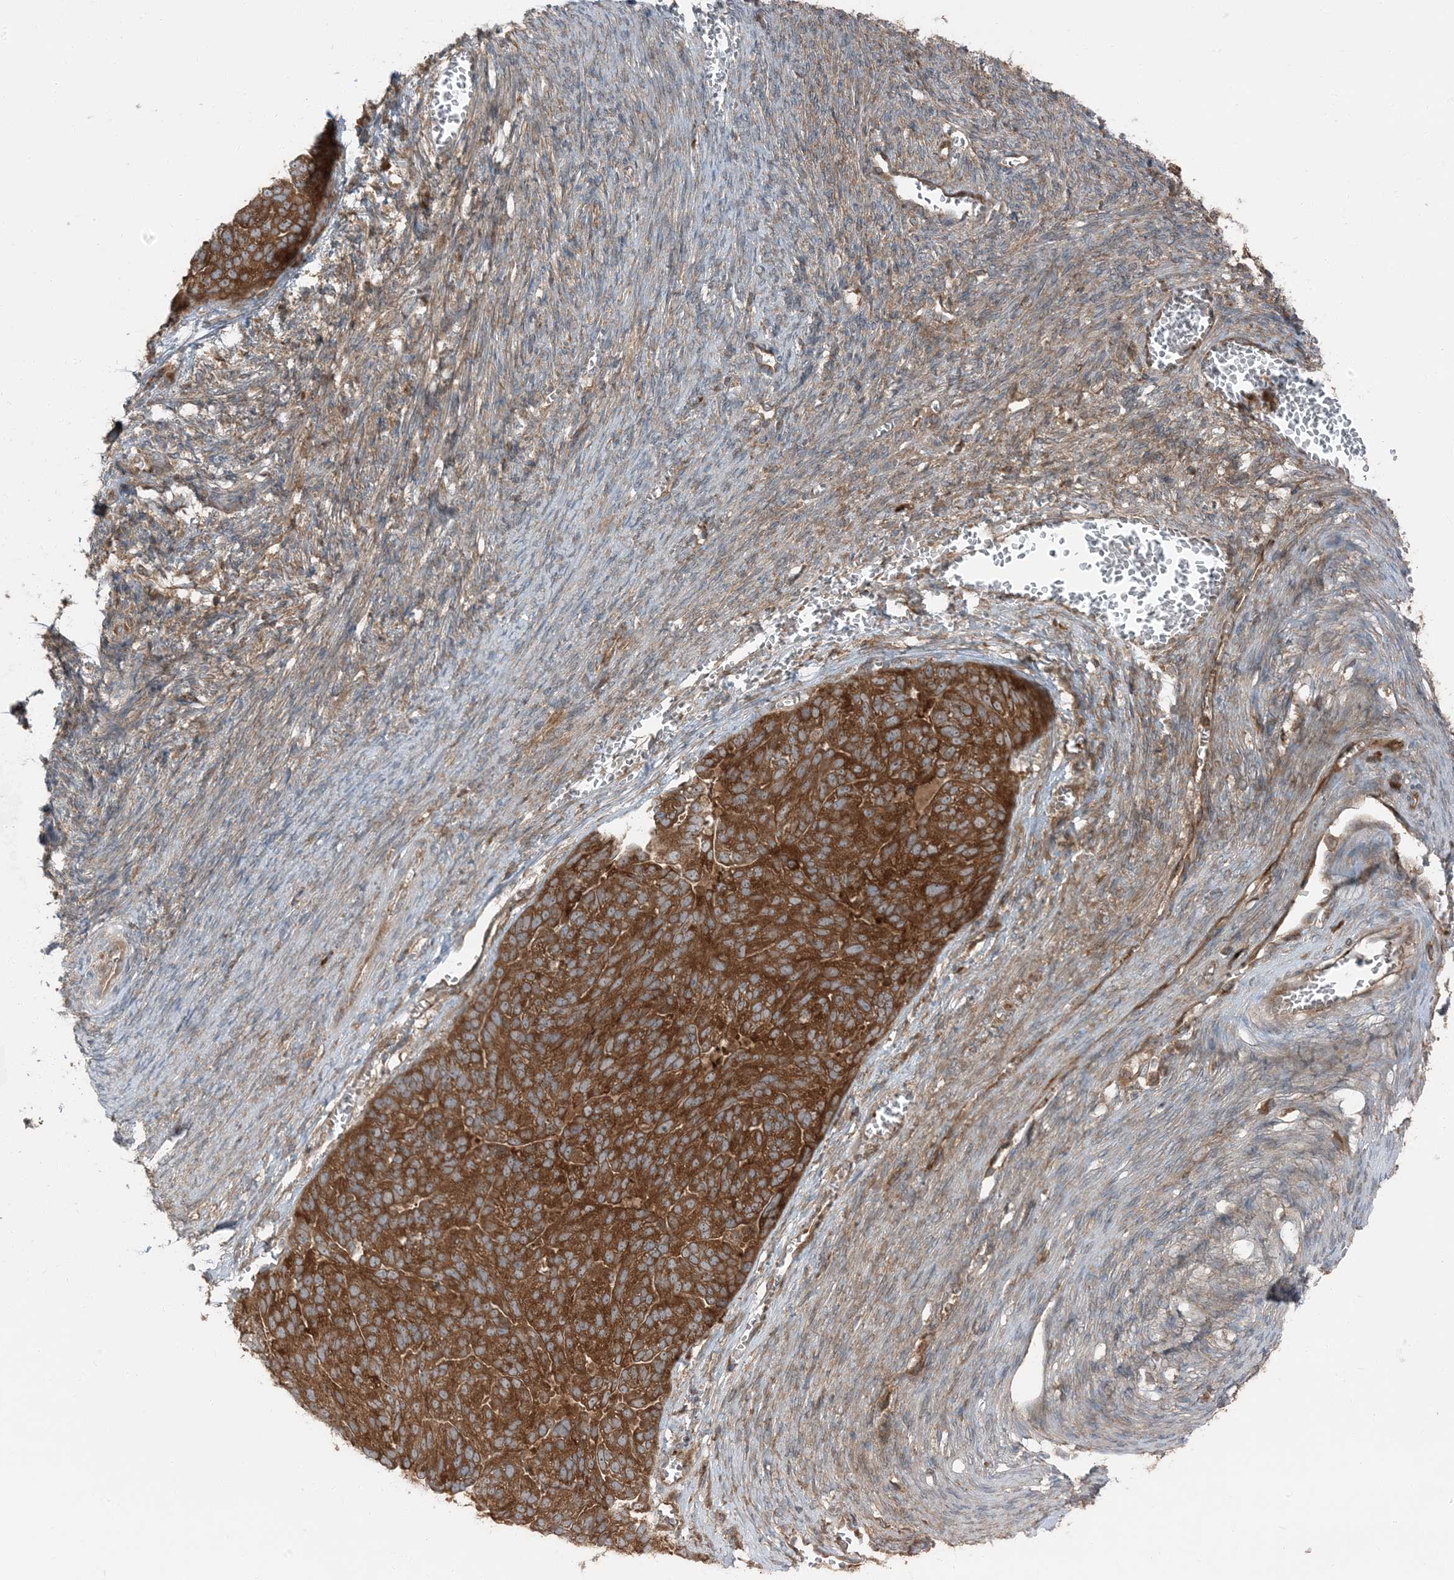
{"staining": {"intensity": "strong", "quantity": ">75%", "location": "cytoplasmic/membranous"}, "tissue": "ovarian cancer", "cell_type": "Tumor cells", "image_type": "cancer", "snomed": [{"axis": "morphology", "description": "Cystadenocarcinoma, serous, NOS"}, {"axis": "topography", "description": "Ovary"}], "caption": "The micrograph exhibits a brown stain indicating the presence of a protein in the cytoplasmic/membranous of tumor cells in ovarian cancer.", "gene": "RAB3GAP1", "patient": {"sex": "female", "age": 44}}